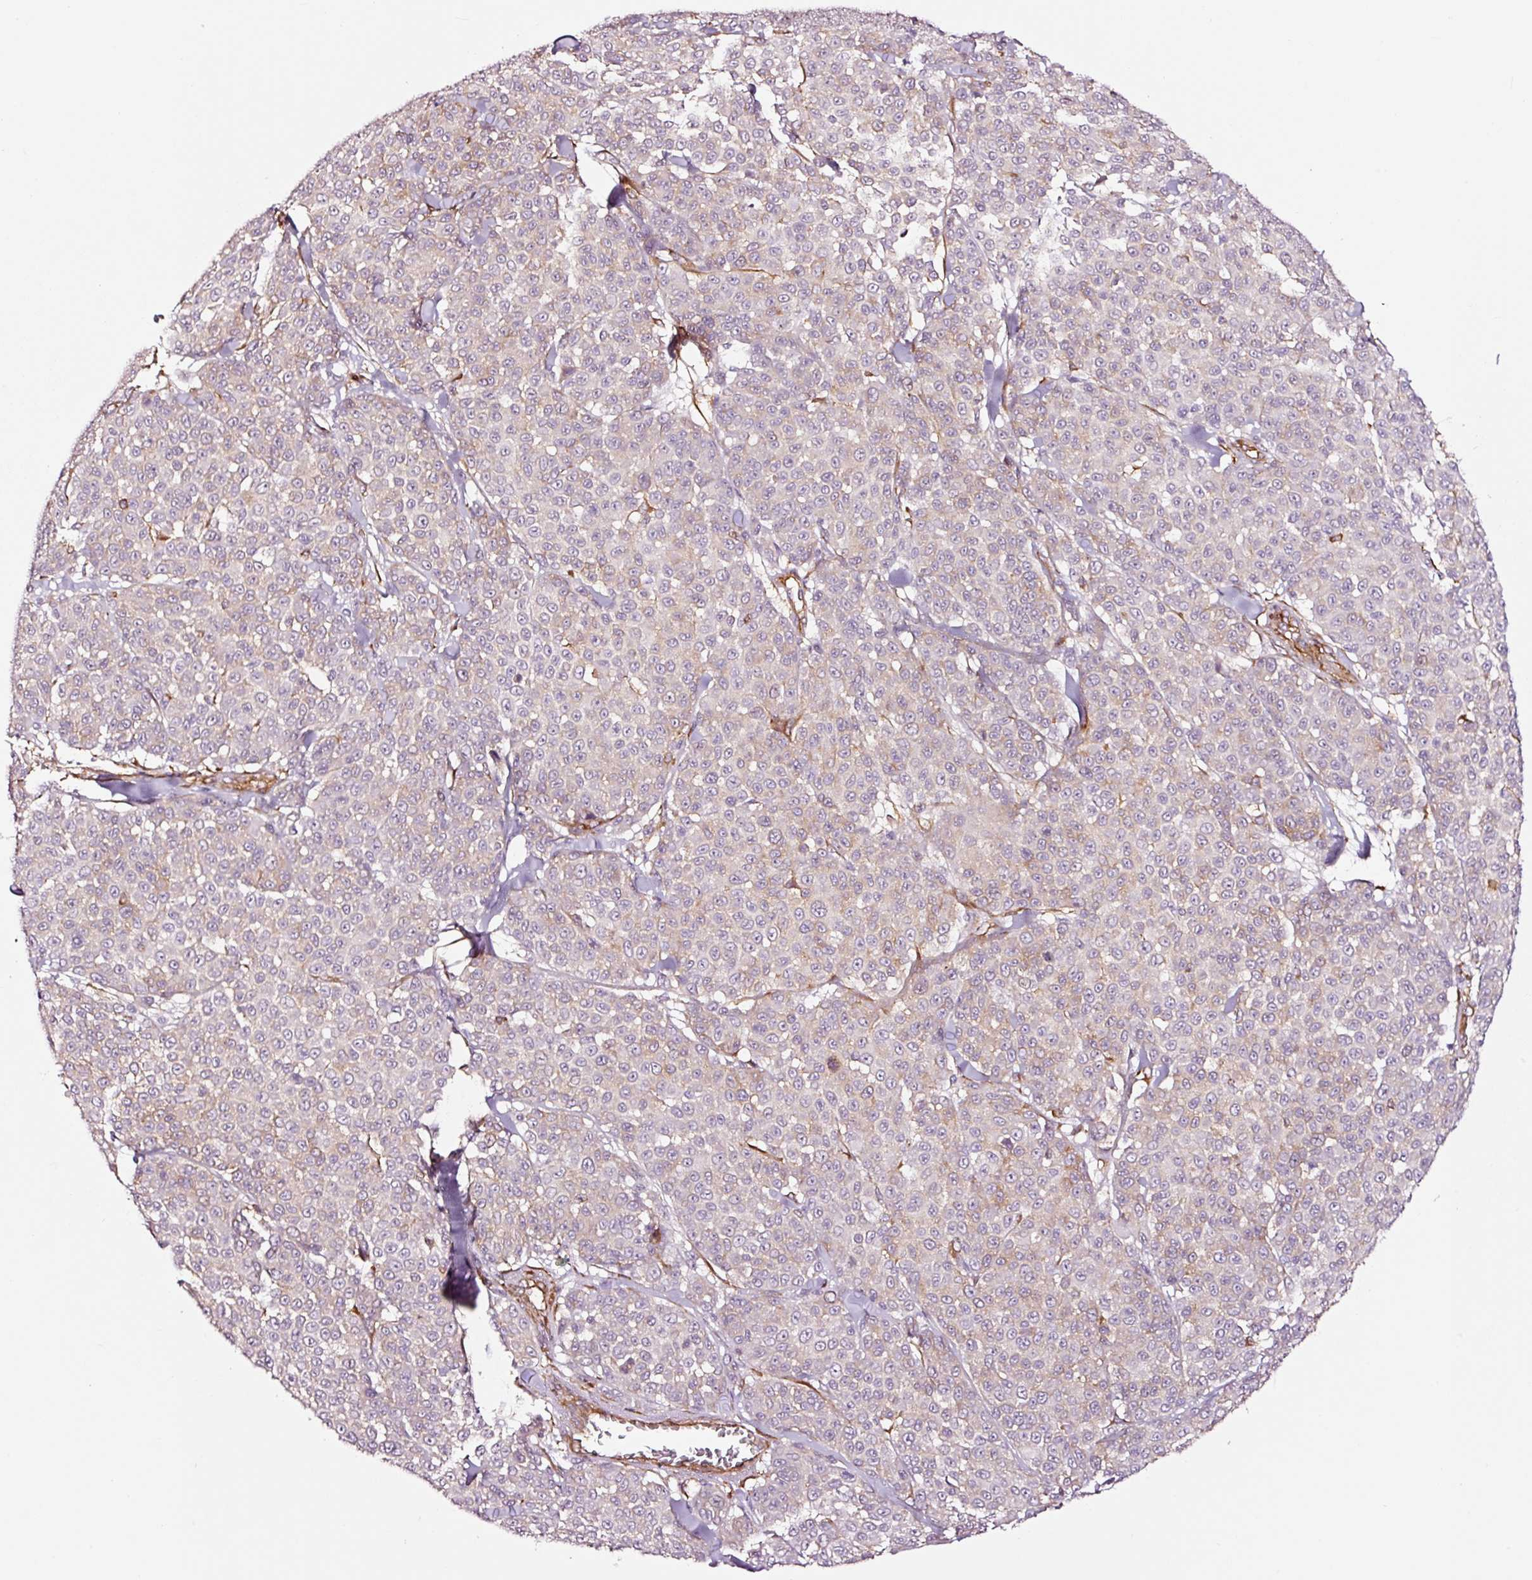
{"staining": {"intensity": "negative", "quantity": "none", "location": "none"}, "tissue": "melanoma", "cell_type": "Tumor cells", "image_type": "cancer", "snomed": [{"axis": "morphology", "description": "Malignant melanoma, NOS"}, {"axis": "topography", "description": "Skin"}], "caption": "Tumor cells are negative for brown protein staining in malignant melanoma.", "gene": "ADD3", "patient": {"sex": "male", "age": 46}}